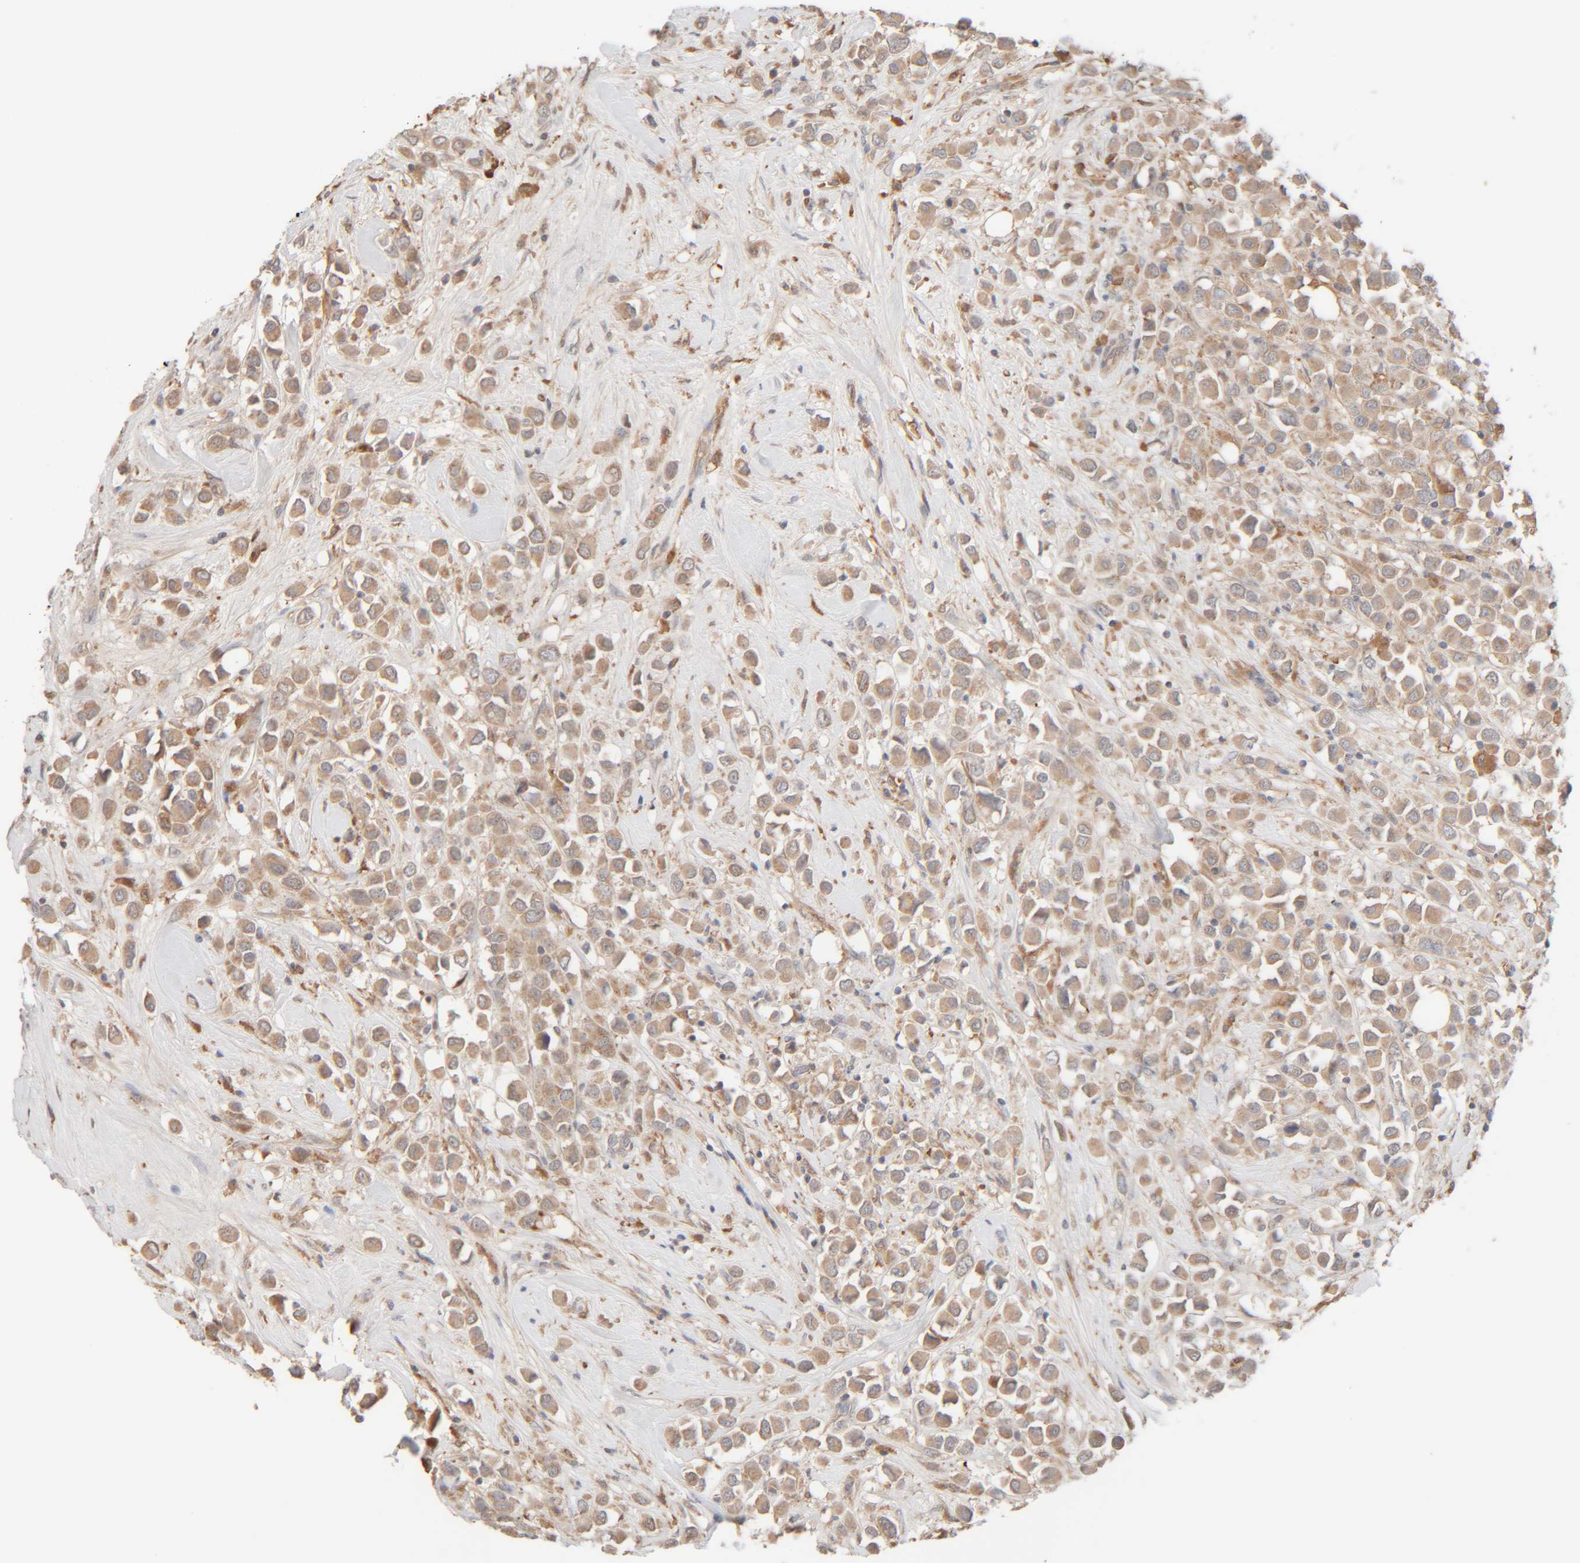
{"staining": {"intensity": "weak", "quantity": ">75%", "location": "cytoplasmic/membranous"}, "tissue": "breast cancer", "cell_type": "Tumor cells", "image_type": "cancer", "snomed": [{"axis": "morphology", "description": "Duct carcinoma"}, {"axis": "topography", "description": "Breast"}], "caption": "Brown immunohistochemical staining in human breast cancer exhibits weak cytoplasmic/membranous staining in about >75% of tumor cells.", "gene": "TMEM192", "patient": {"sex": "female", "age": 61}}